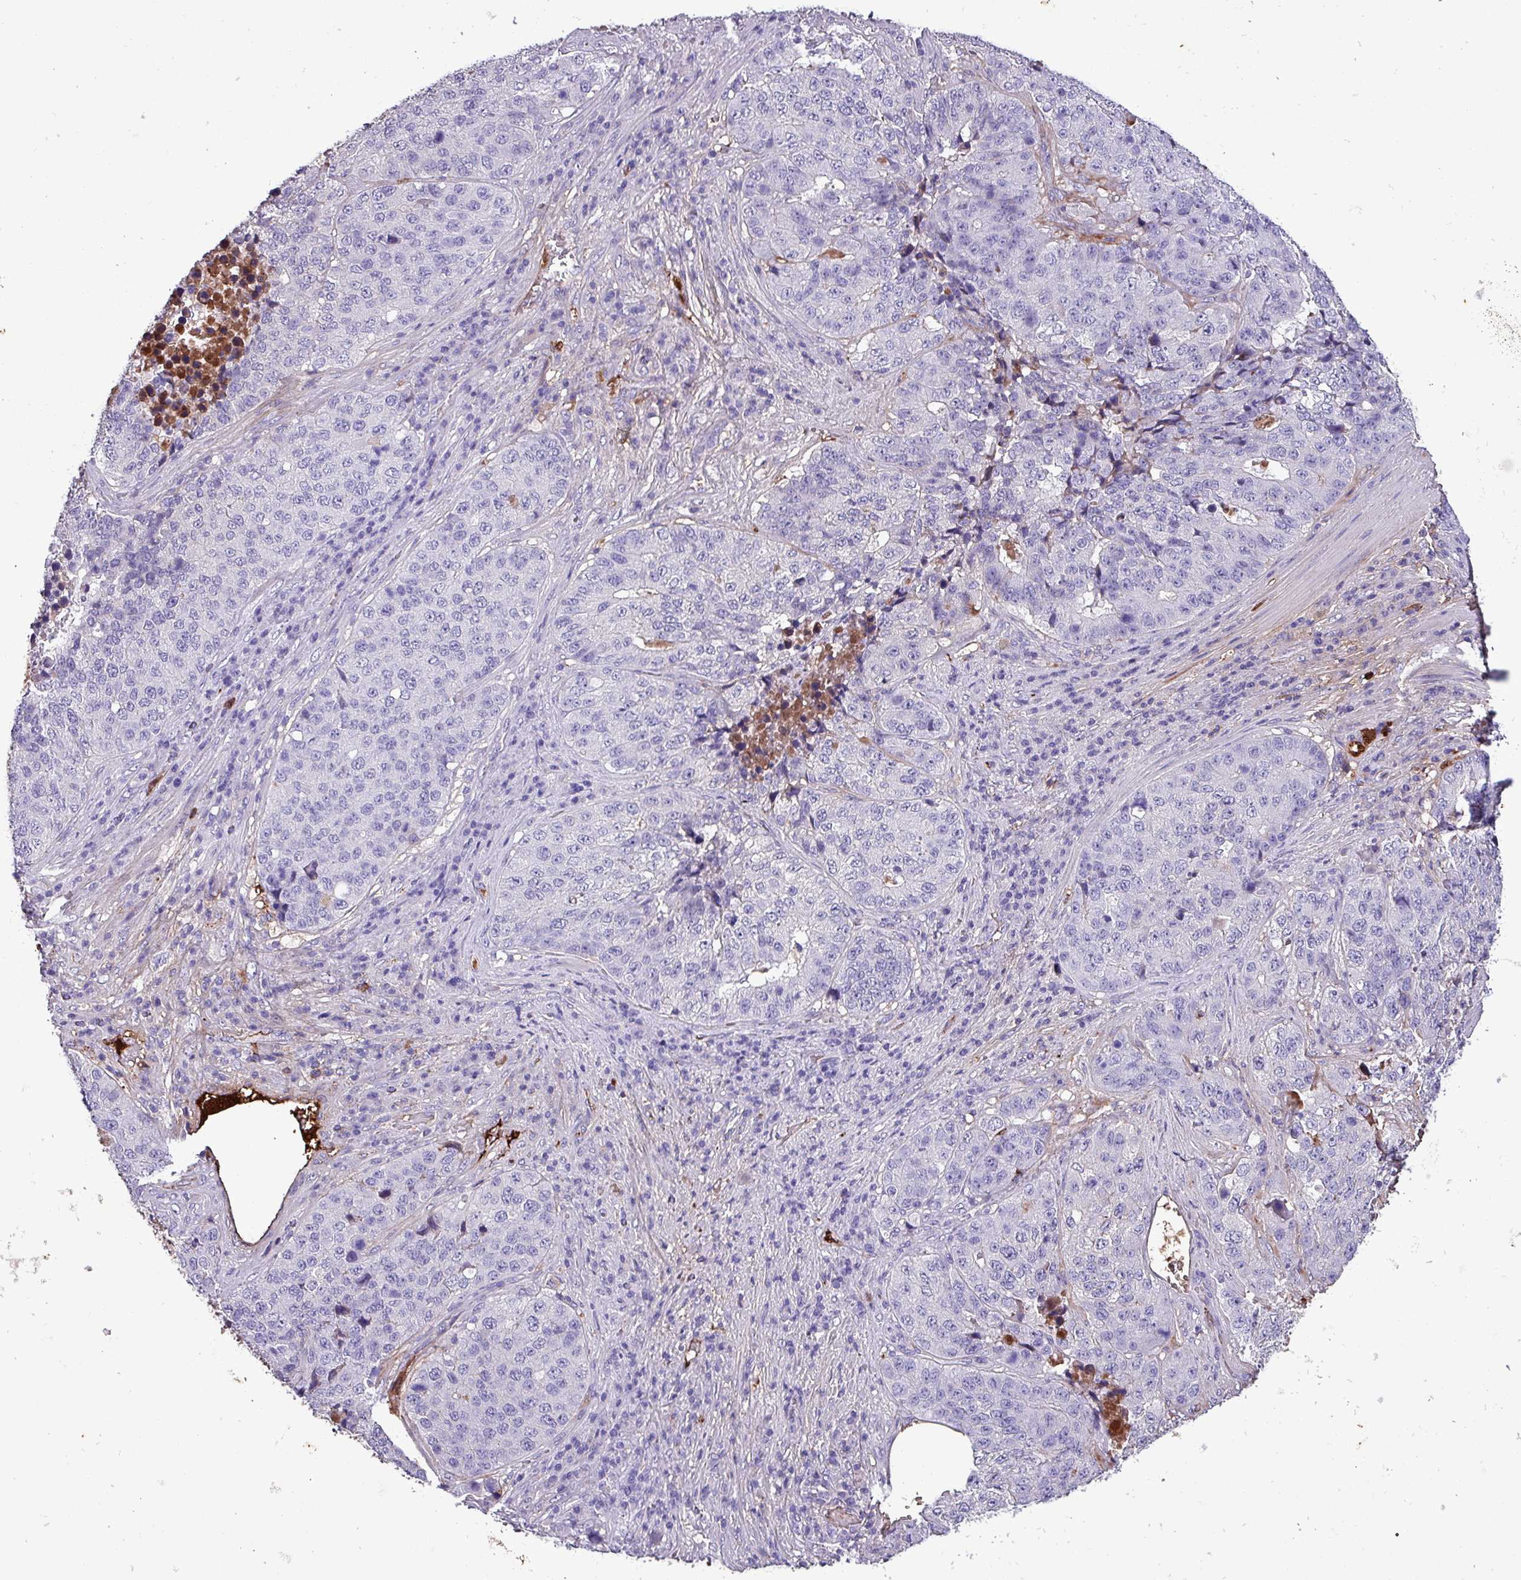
{"staining": {"intensity": "negative", "quantity": "none", "location": "none"}, "tissue": "stomach cancer", "cell_type": "Tumor cells", "image_type": "cancer", "snomed": [{"axis": "morphology", "description": "Adenocarcinoma, NOS"}, {"axis": "topography", "description": "Stomach"}], "caption": "Immunohistochemical staining of stomach cancer exhibits no significant expression in tumor cells.", "gene": "HP", "patient": {"sex": "male", "age": 71}}